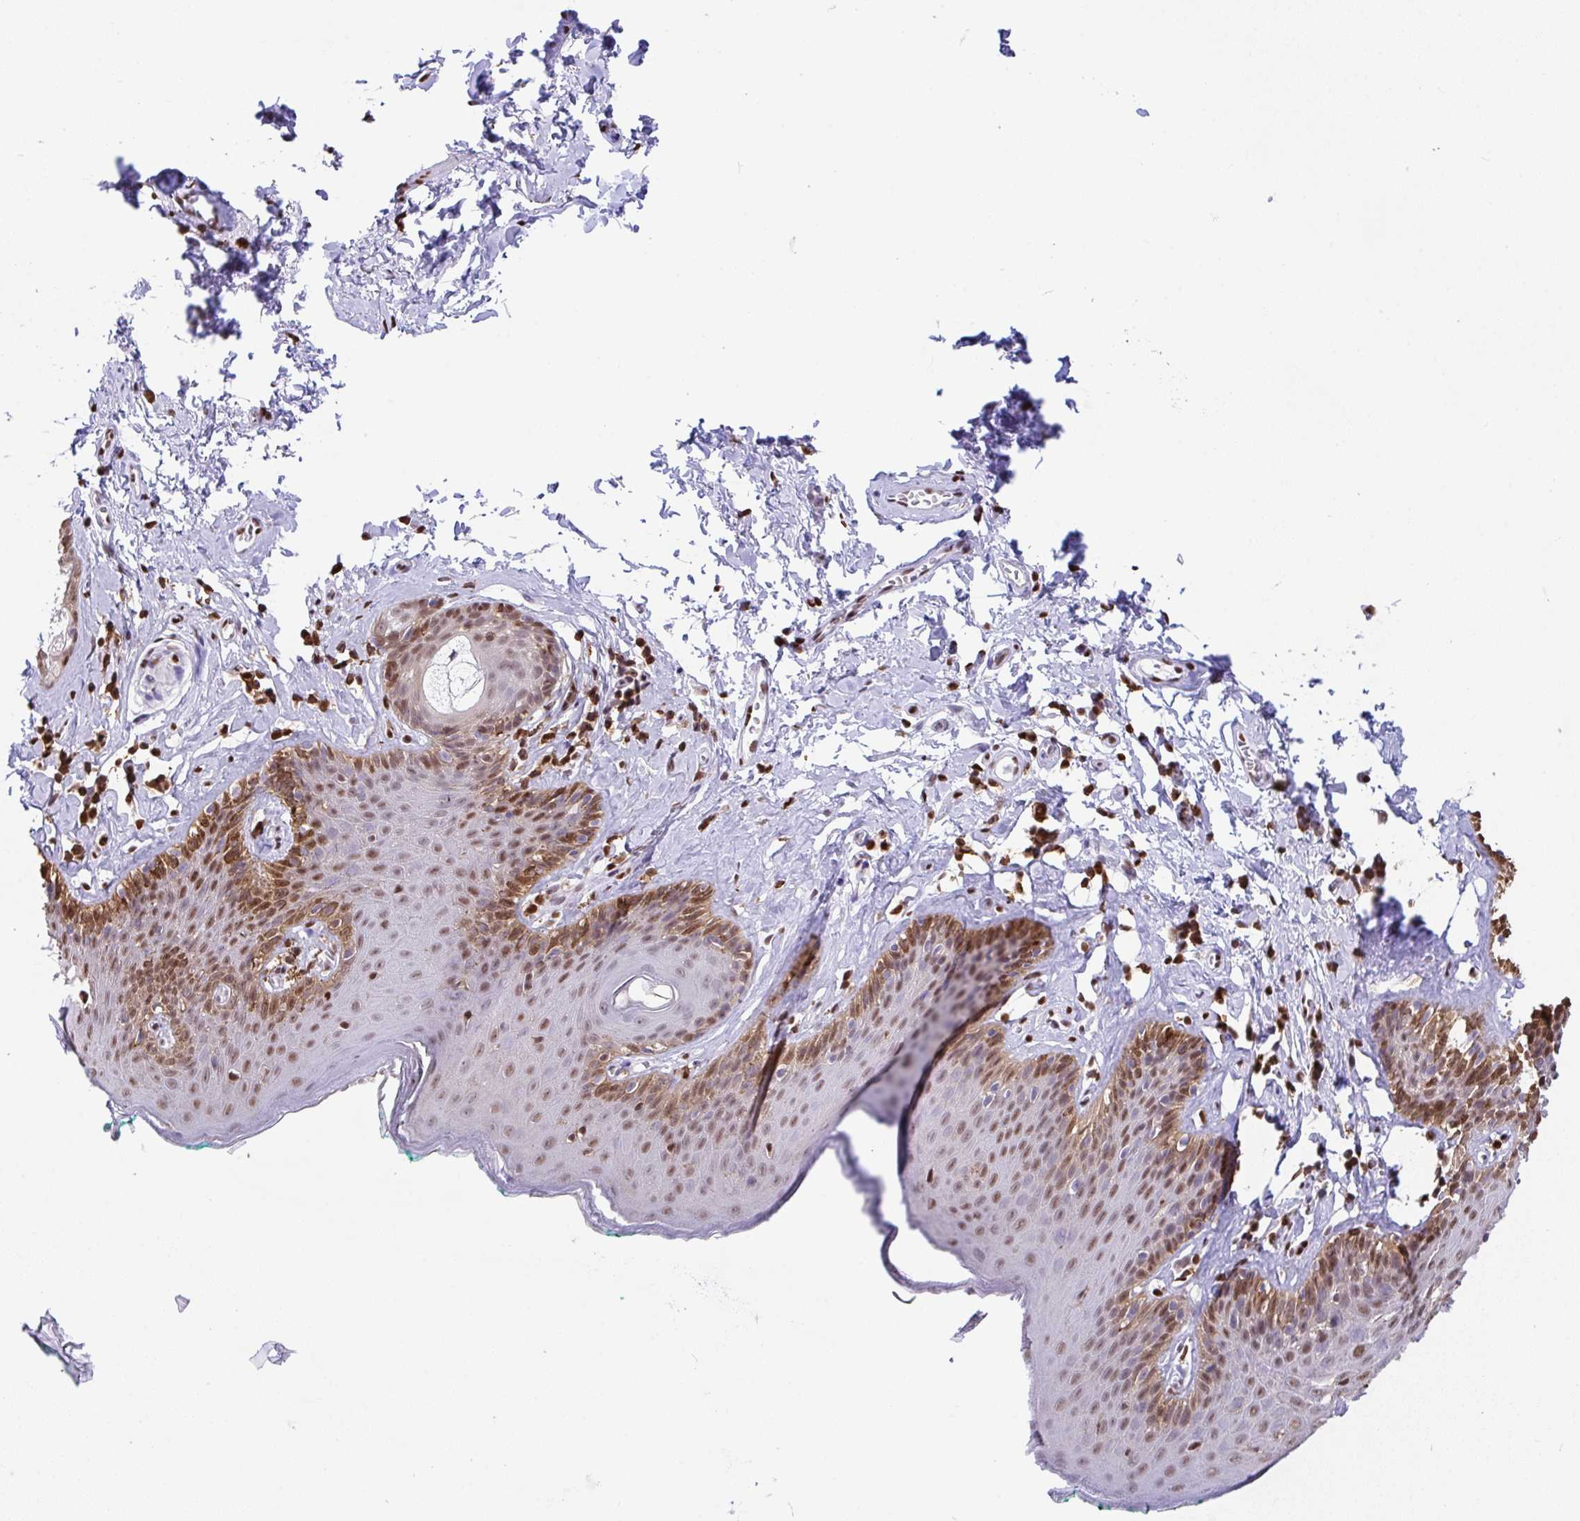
{"staining": {"intensity": "moderate", "quantity": "25%-75%", "location": "nuclear"}, "tissue": "skin", "cell_type": "Epidermal cells", "image_type": "normal", "snomed": [{"axis": "morphology", "description": "Normal tissue, NOS"}, {"axis": "topography", "description": "Vulva"}, {"axis": "topography", "description": "Peripheral nerve tissue"}], "caption": "Protein analysis of unremarkable skin reveals moderate nuclear staining in about 25%-75% of epidermal cells.", "gene": "BTBD10", "patient": {"sex": "female", "age": 66}}